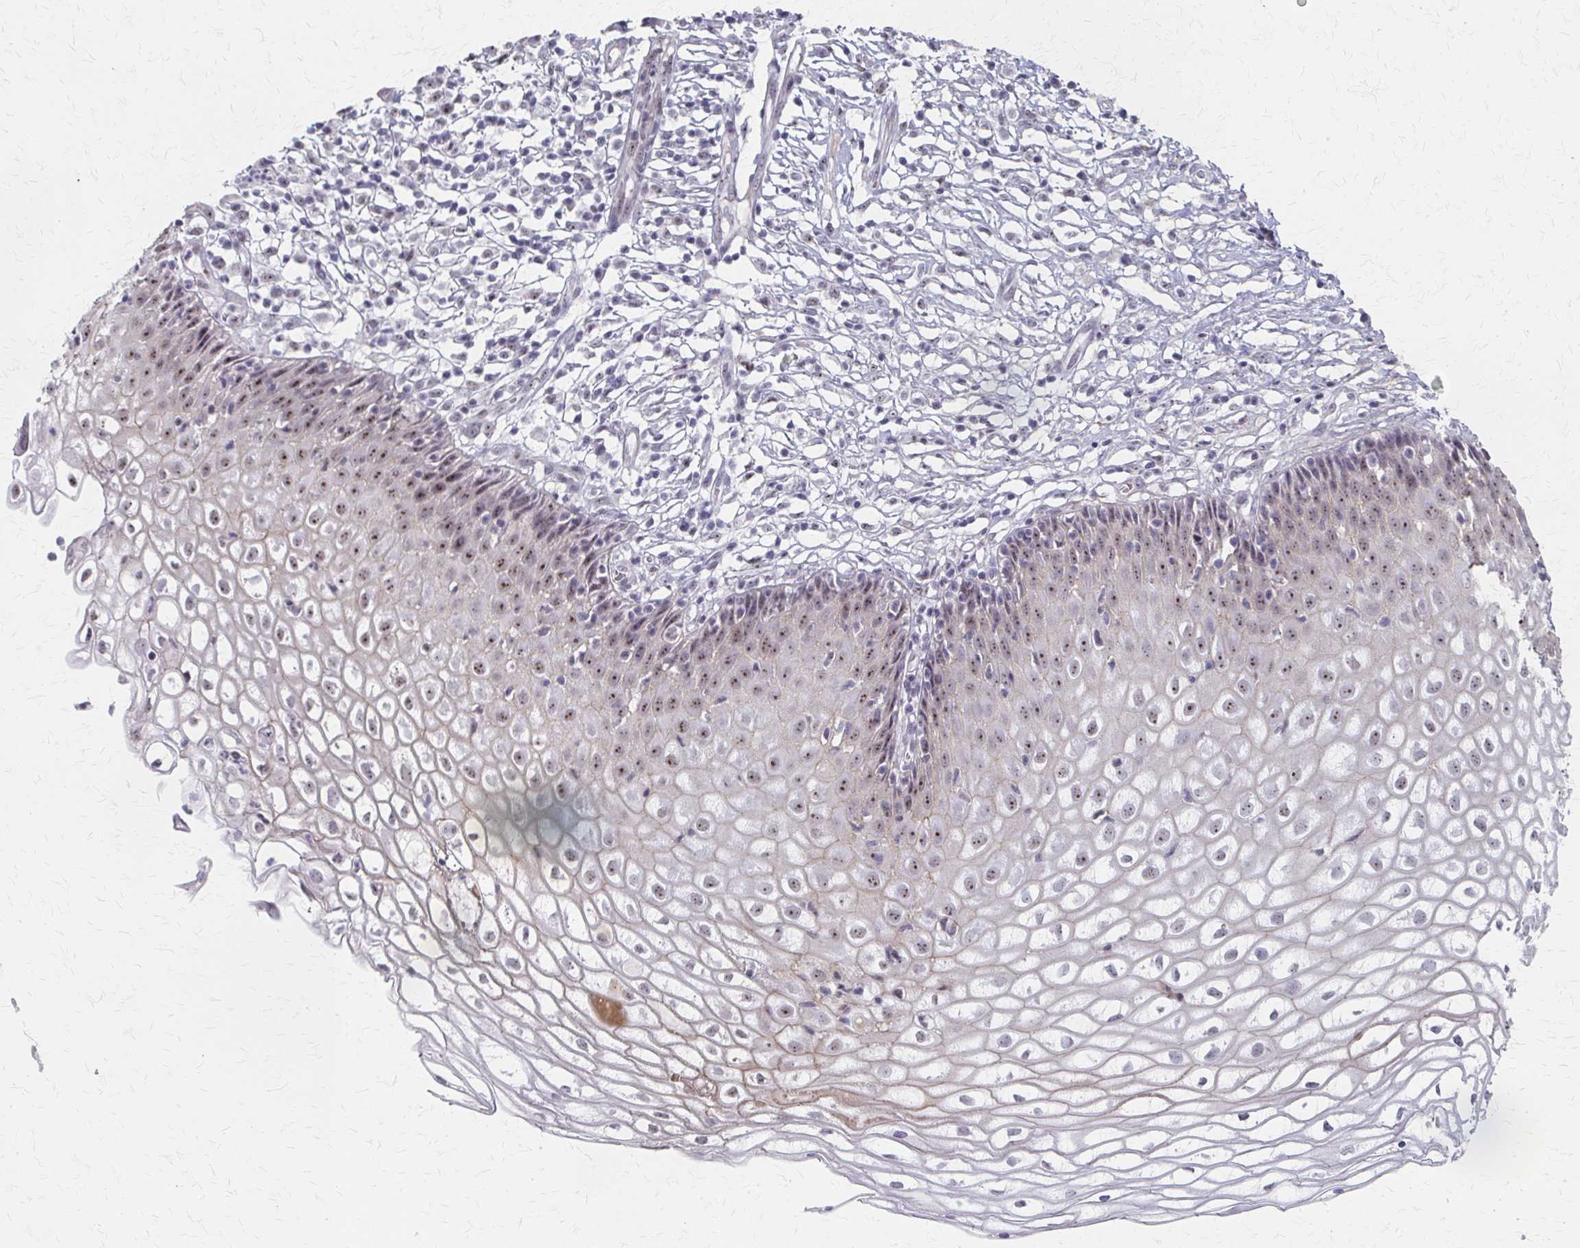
{"staining": {"intensity": "negative", "quantity": "none", "location": "none"}, "tissue": "cervix", "cell_type": "Glandular cells", "image_type": "normal", "snomed": [{"axis": "morphology", "description": "Normal tissue, NOS"}, {"axis": "topography", "description": "Cervix"}], "caption": "DAB (3,3'-diaminobenzidine) immunohistochemical staining of benign human cervix reveals no significant staining in glandular cells. (DAB IHC visualized using brightfield microscopy, high magnification).", "gene": "PES1", "patient": {"sex": "female", "age": 36}}